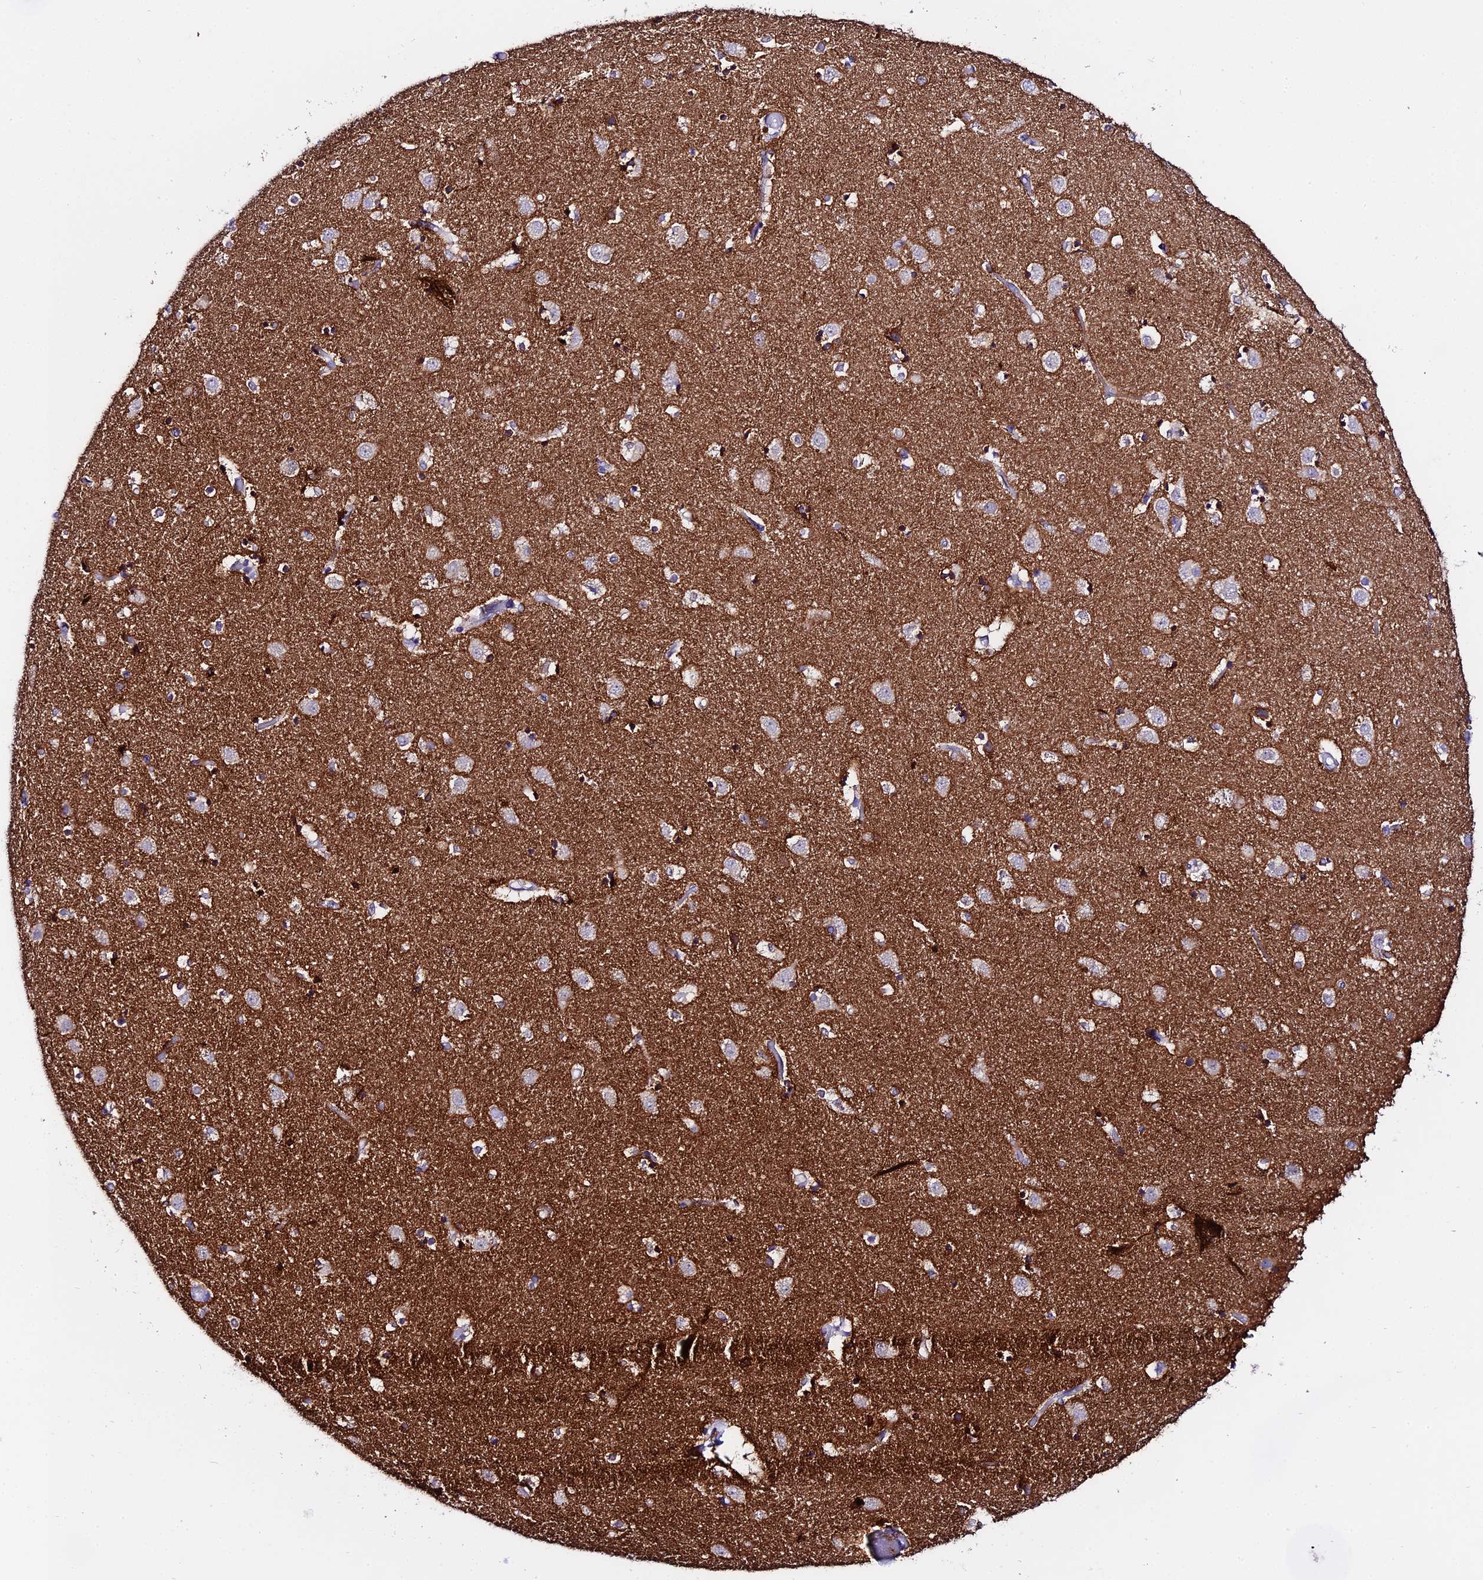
{"staining": {"intensity": "strong", "quantity": "<25%", "location": "cytoplasmic/membranous"}, "tissue": "caudate", "cell_type": "Glial cells", "image_type": "normal", "snomed": [{"axis": "morphology", "description": "Normal tissue, NOS"}, {"axis": "topography", "description": "Lateral ventricle wall"}], "caption": "An IHC image of benign tissue is shown. Protein staining in brown labels strong cytoplasmic/membranous positivity in caudate within glial cells. (DAB (3,3'-diaminobenzidine) IHC with brightfield microscopy, high magnification).", "gene": "ATG16L2", "patient": {"sex": "female", "age": 52}}